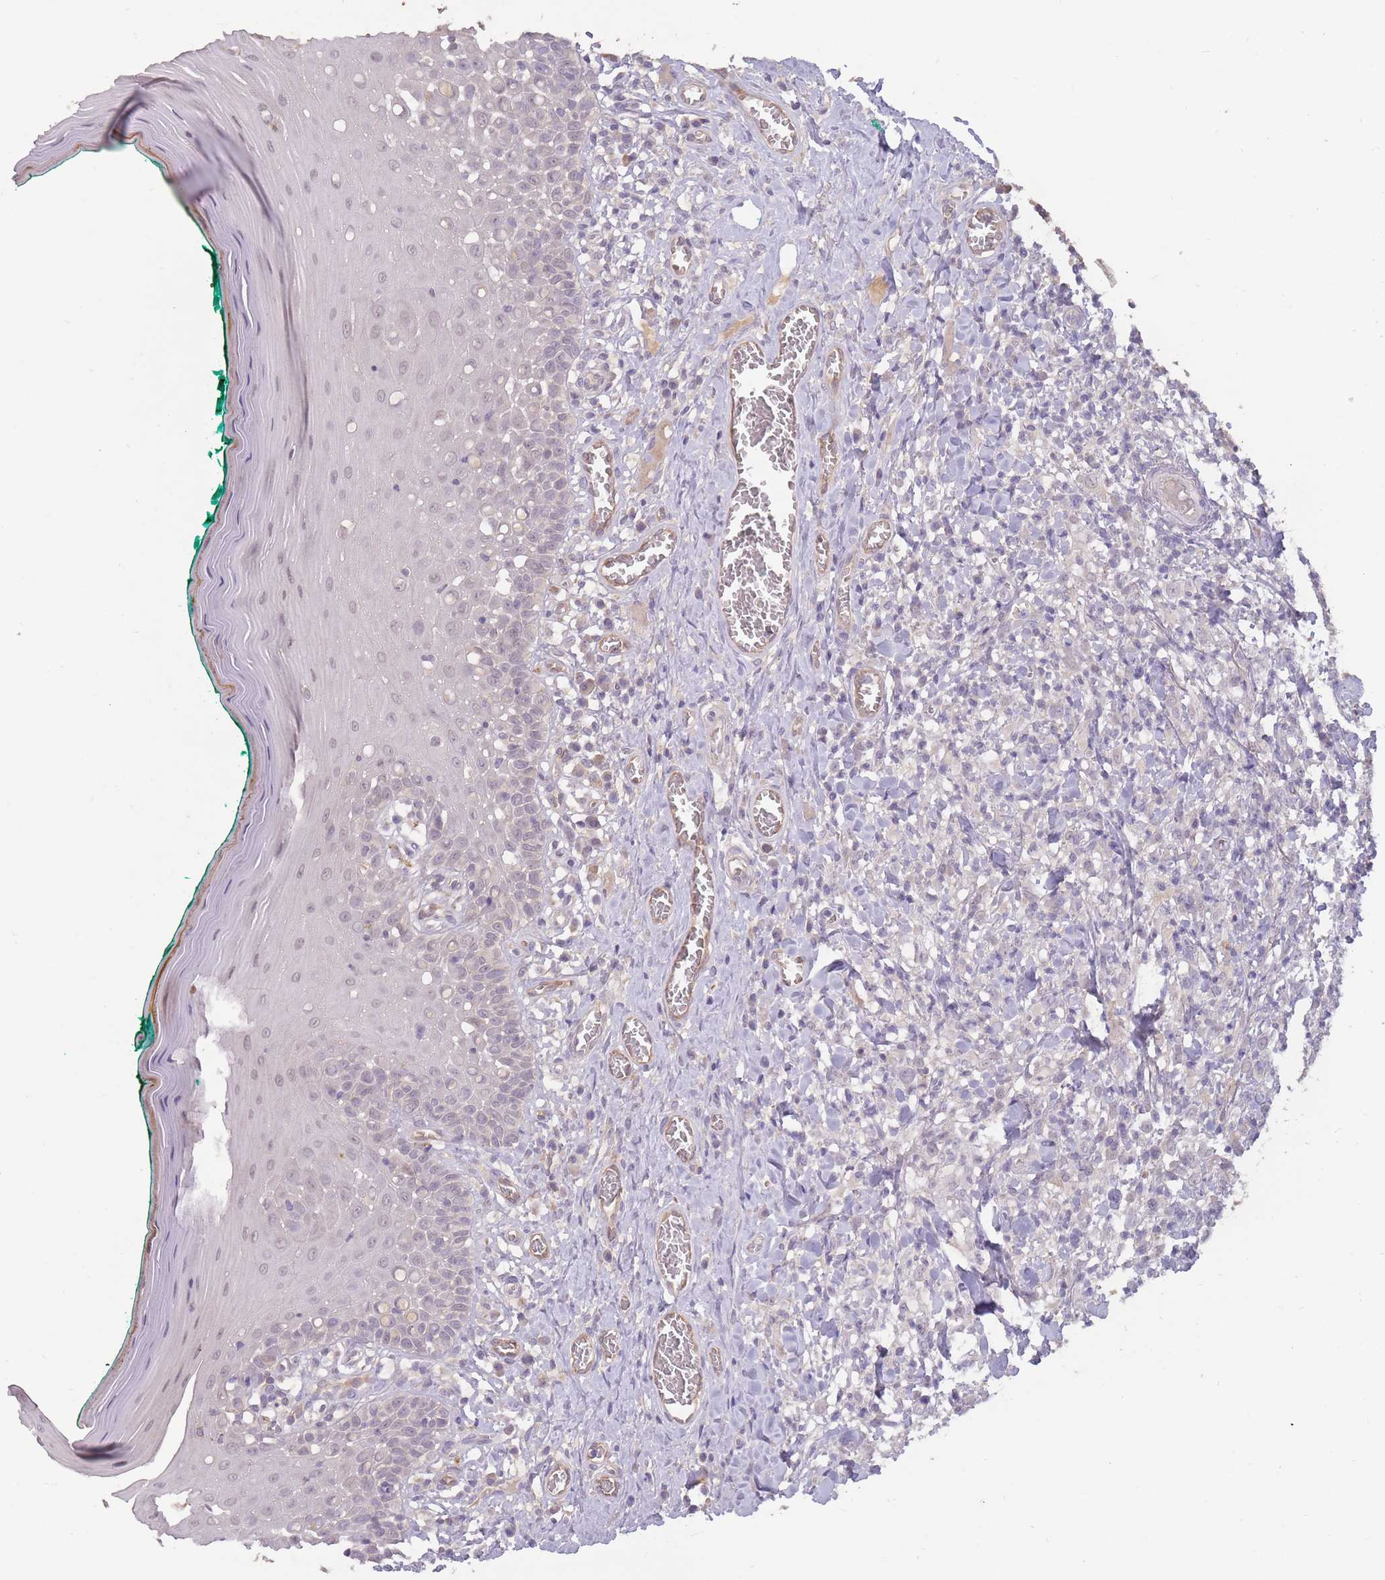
{"staining": {"intensity": "negative", "quantity": "none", "location": "none"}, "tissue": "oral mucosa", "cell_type": "Squamous epithelial cells", "image_type": "normal", "snomed": [{"axis": "morphology", "description": "Normal tissue, NOS"}, {"axis": "topography", "description": "Oral tissue"}], "caption": "The photomicrograph shows no staining of squamous epithelial cells in benign oral mucosa. (DAB (3,3'-diaminobenzidine) IHC, high magnification).", "gene": "LRATD2", "patient": {"sex": "female", "age": 83}}